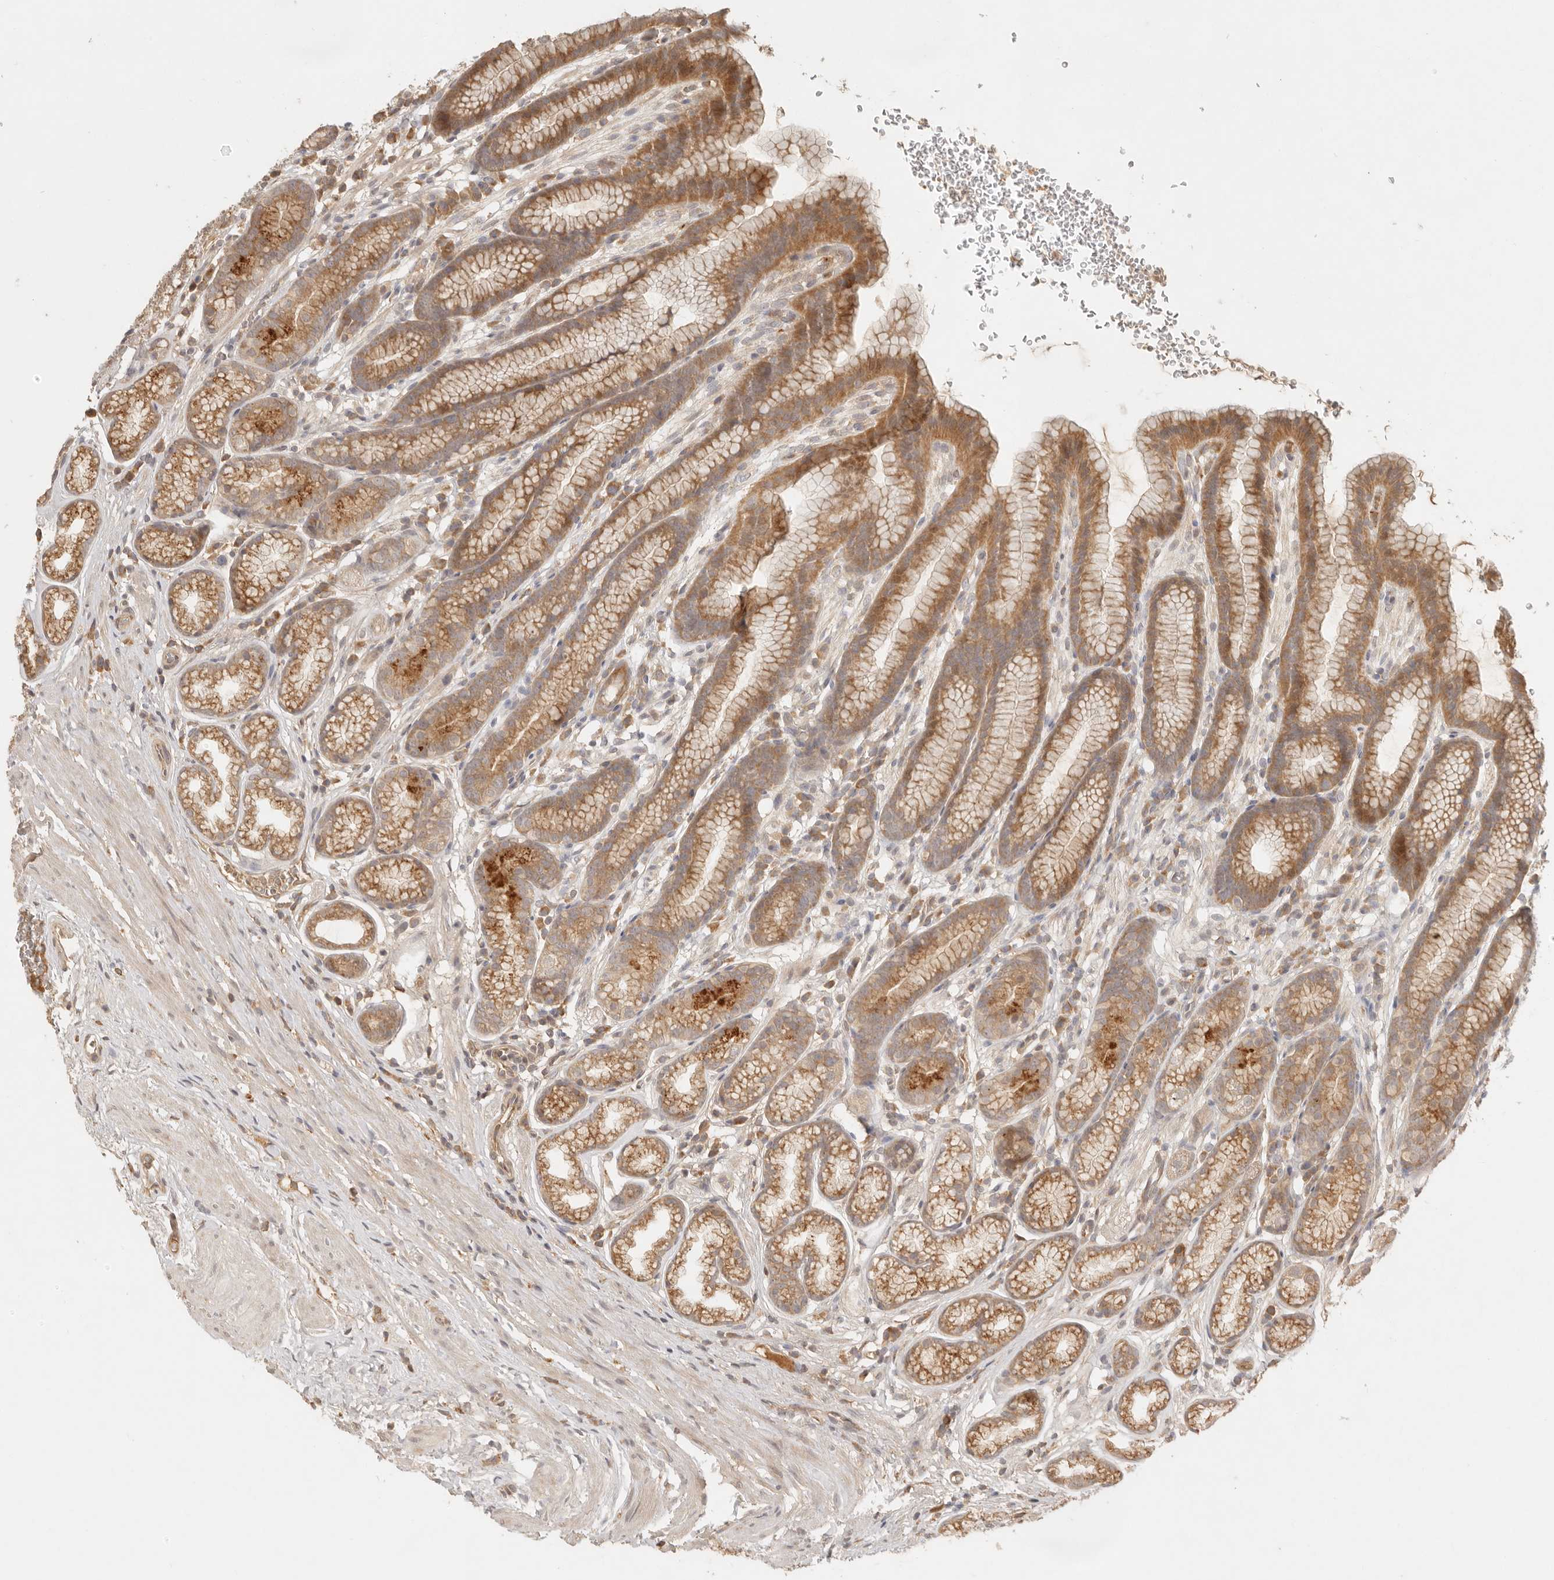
{"staining": {"intensity": "moderate", "quantity": ">75%", "location": "cytoplasmic/membranous"}, "tissue": "stomach", "cell_type": "Glandular cells", "image_type": "normal", "snomed": [{"axis": "morphology", "description": "Normal tissue, NOS"}, {"axis": "topography", "description": "Stomach"}], "caption": "Glandular cells demonstrate medium levels of moderate cytoplasmic/membranous positivity in about >75% of cells in normal stomach. The staining was performed using DAB (3,3'-diaminobenzidine) to visualize the protein expression in brown, while the nuclei were stained in blue with hematoxylin (Magnification: 20x).", "gene": "ANKRD61", "patient": {"sex": "male", "age": 42}}